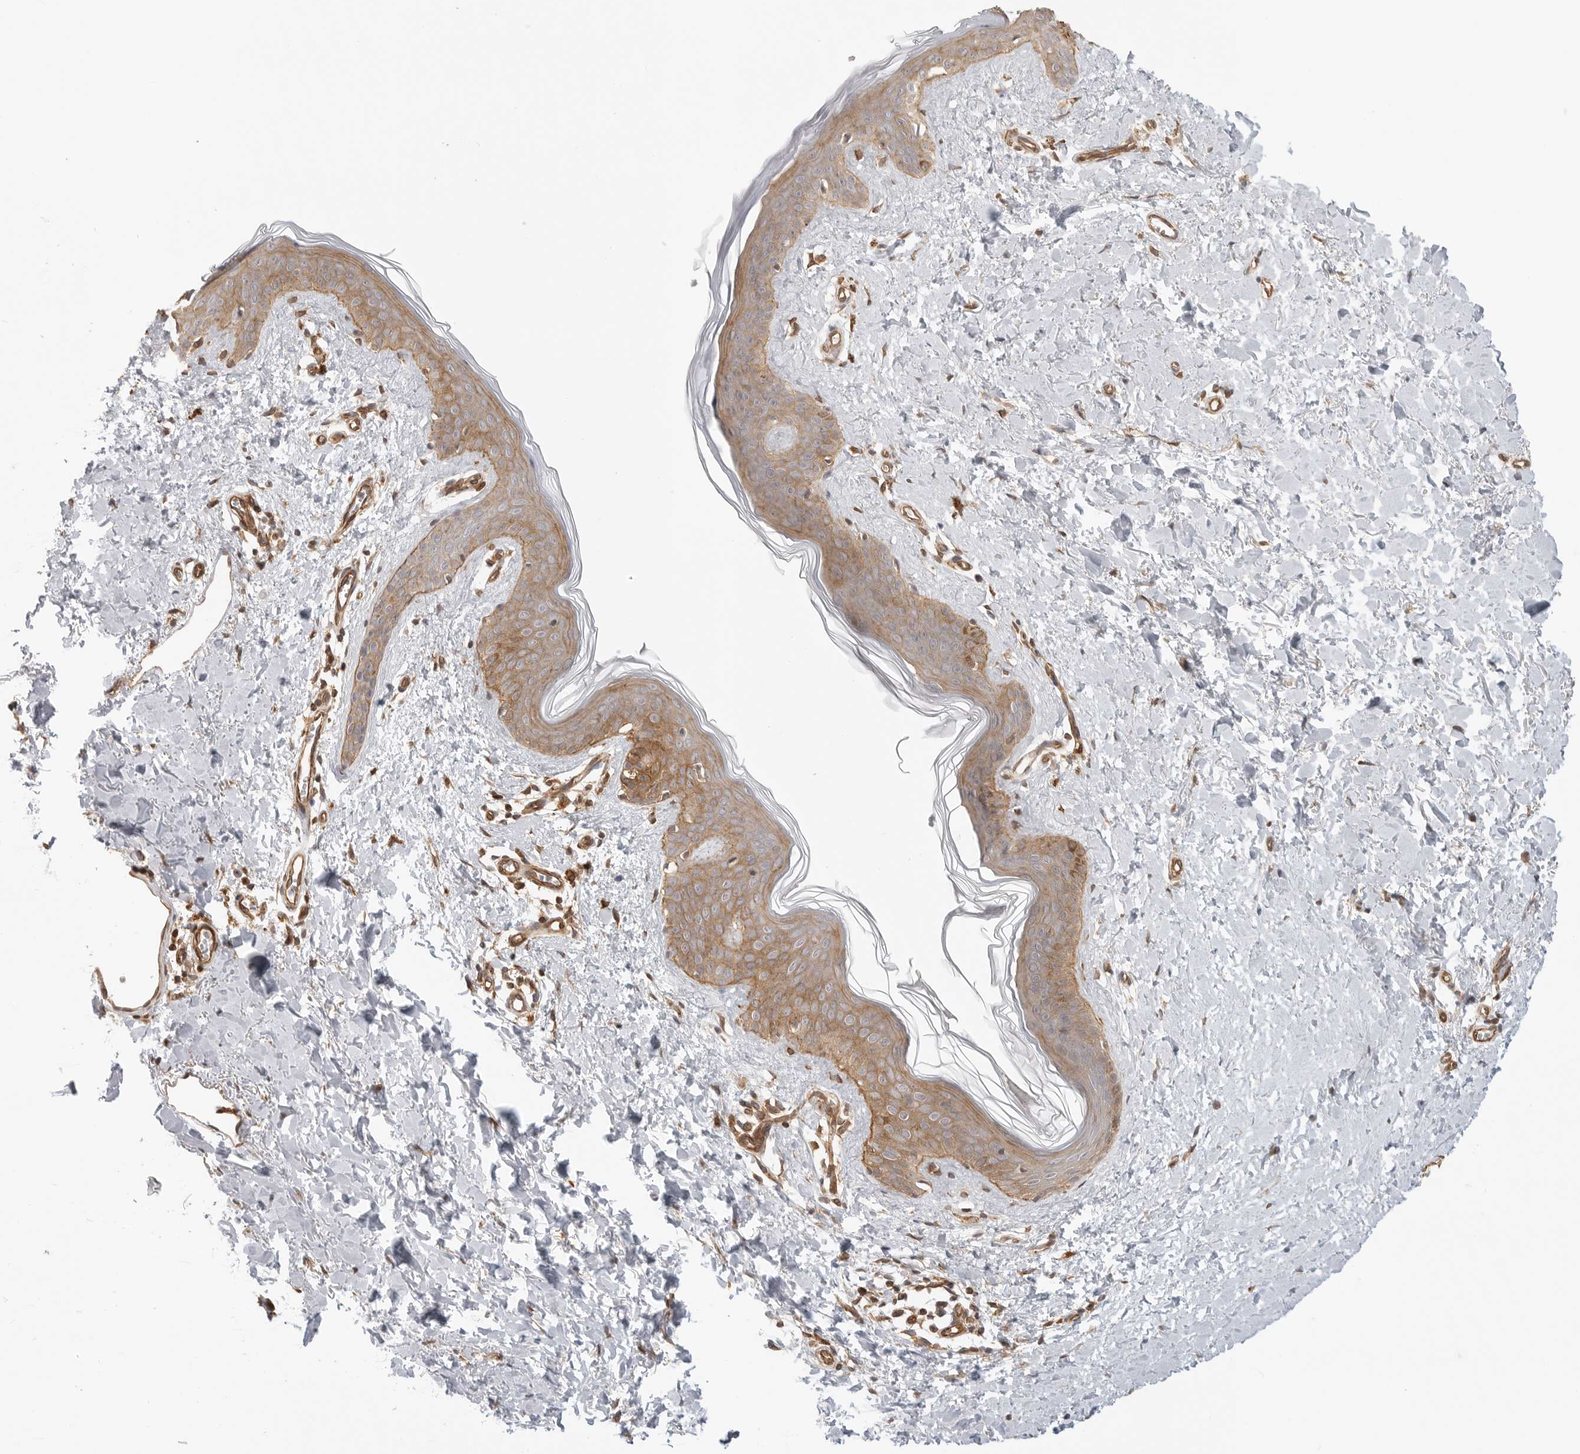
{"staining": {"intensity": "moderate", "quantity": "25%-75%", "location": "nuclear"}, "tissue": "skin", "cell_type": "Fibroblasts", "image_type": "normal", "snomed": [{"axis": "morphology", "description": "Normal tissue, NOS"}, {"axis": "topography", "description": "Skin"}], "caption": "Moderate nuclear expression for a protein is identified in about 25%-75% of fibroblasts of normal skin using IHC.", "gene": "ATOH7", "patient": {"sex": "female", "age": 46}}